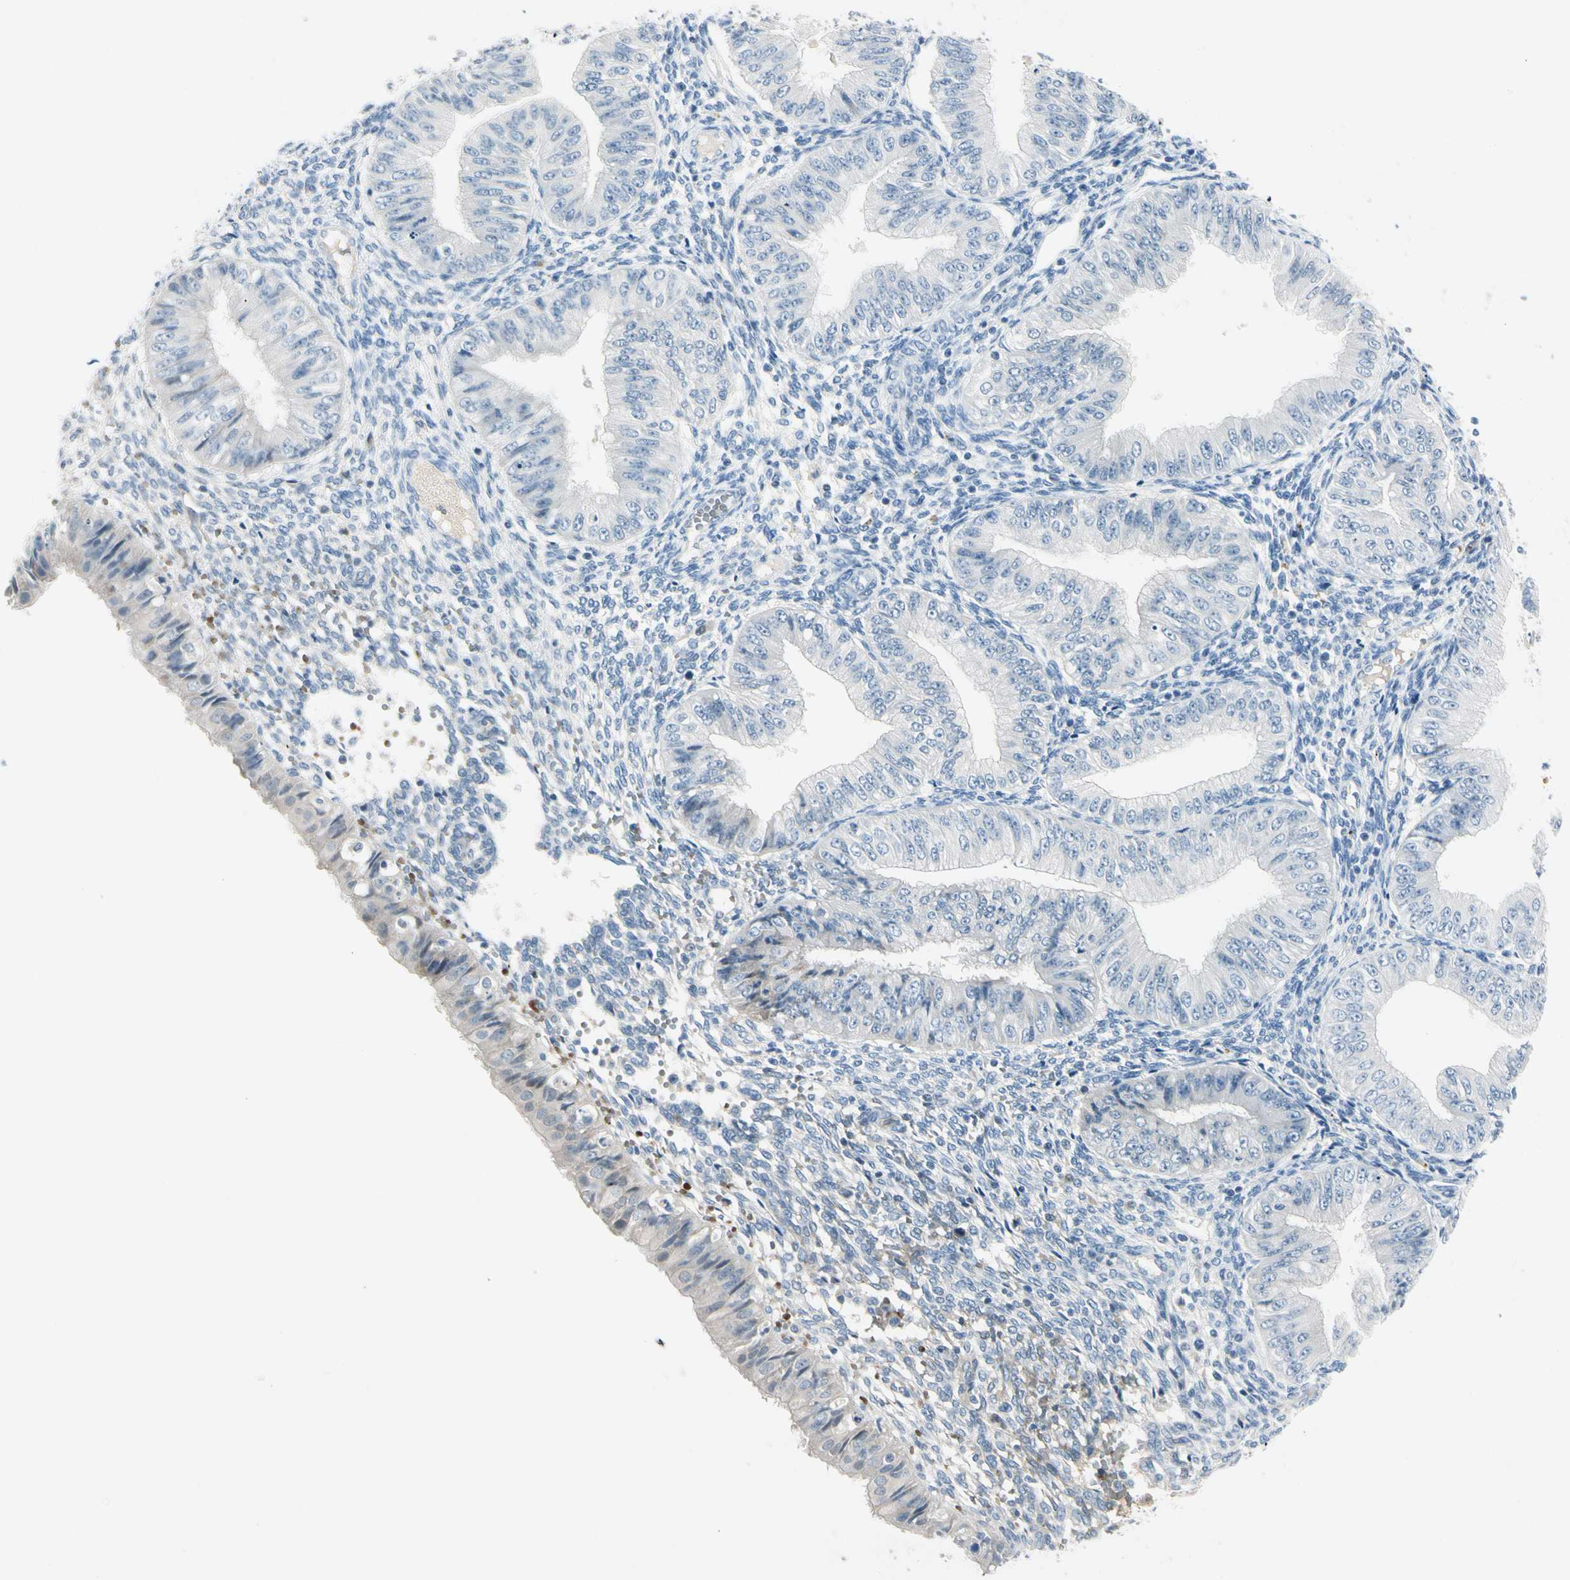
{"staining": {"intensity": "negative", "quantity": "none", "location": "none"}, "tissue": "endometrial cancer", "cell_type": "Tumor cells", "image_type": "cancer", "snomed": [{"axis": "morphology", "description": "Normal tissue, NOS"}, {"axis": "morphology", "description": "Adenocarcinoma, NOS"}, {"axis": "topography", "description": "Endometrium"}], "caption": "Immunohistochemistry (IHC) photomicrograph of neoplastic tissue: human endometrial cancer (adenocarcinoma) stained with DAB reveals no significant protein staining in tumor cells.", "gene": "CA1", "patient": {"sex": "female", "age": 53}}